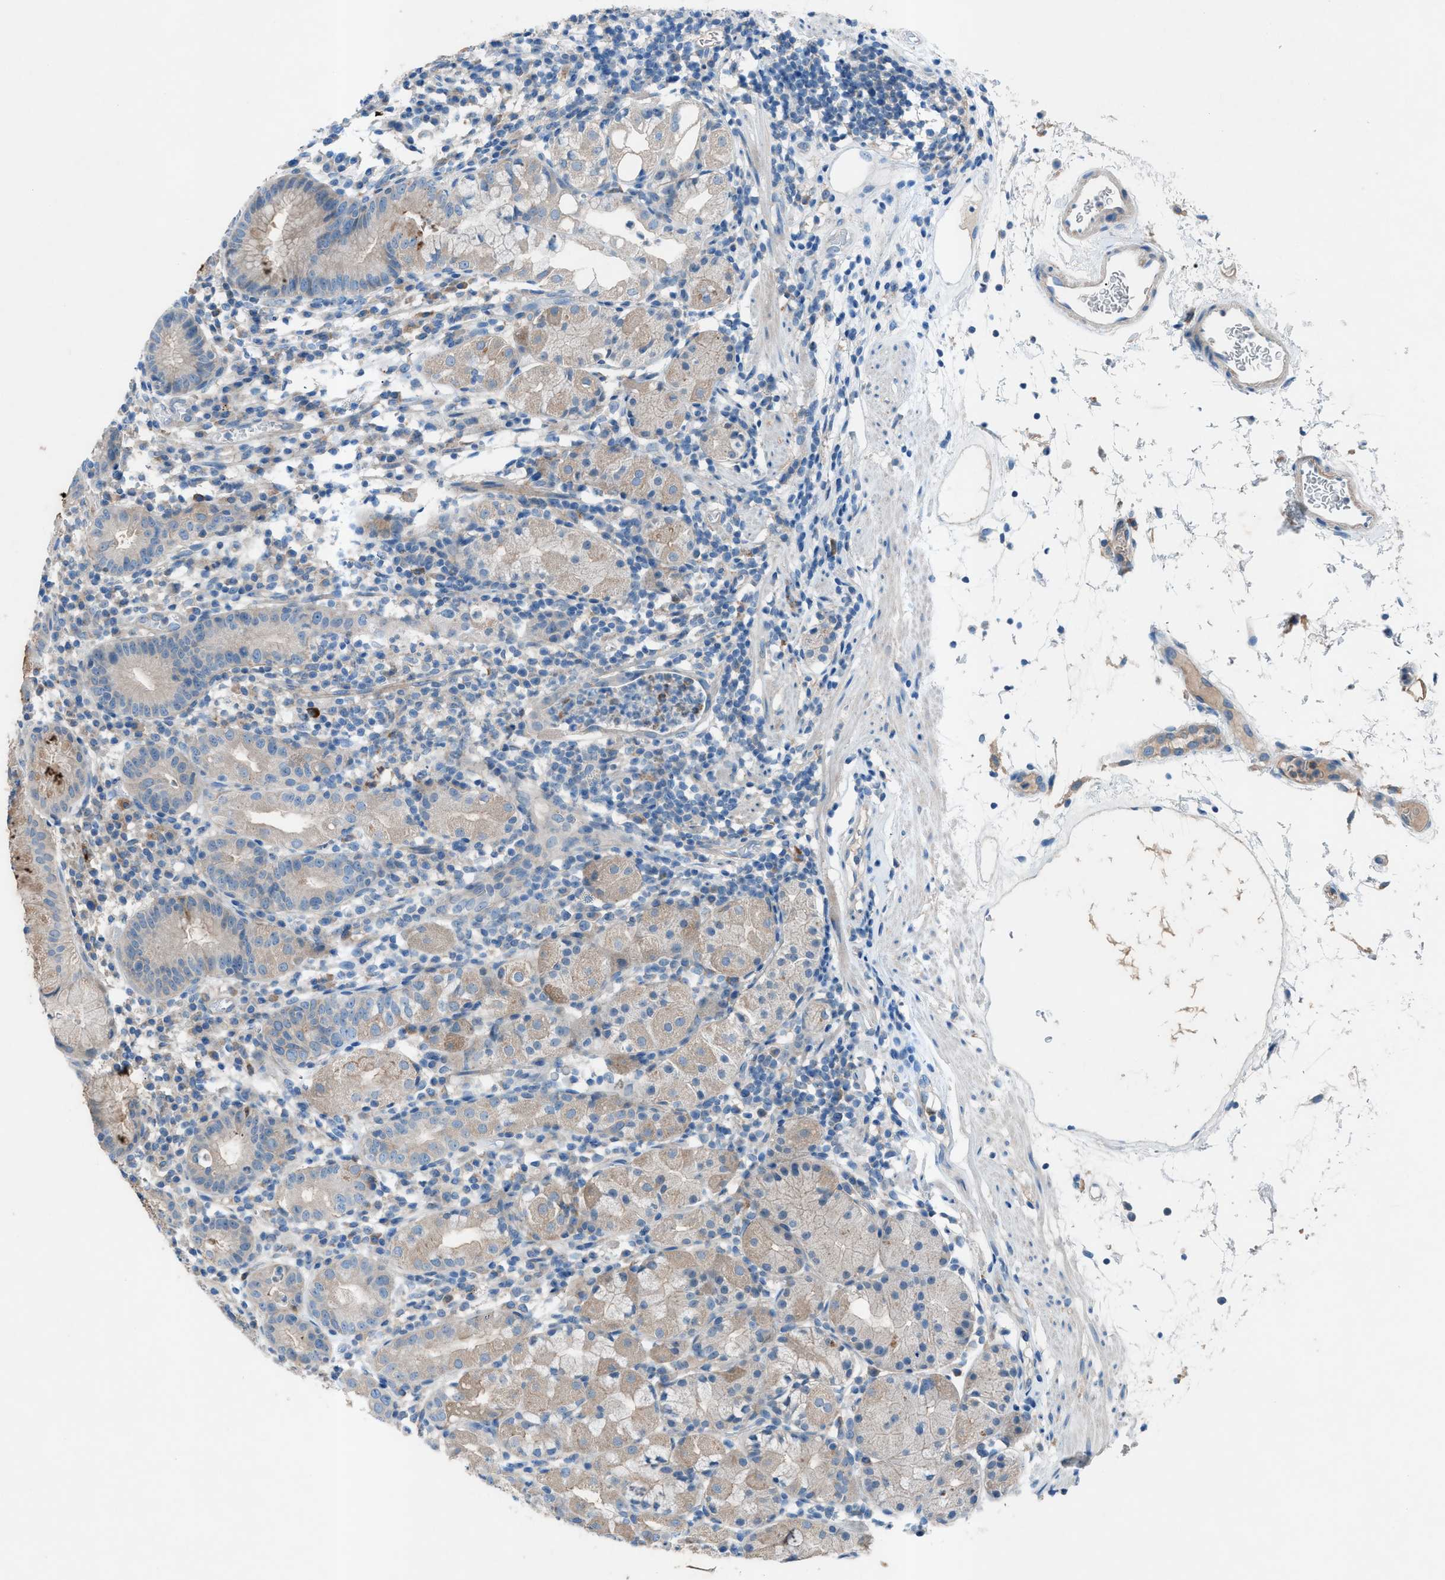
{"staining": {"intensity": "weak", "quantity": "25%-75%", "location": "cytoplasmic/membranous"}, "tissue": "stomach", "cell_type": "Glandular cells", "image_type": "normal", "snomed": [{"axis": "morphology", "description": "Normal tissue, NOS"}, {"axis": "topography", "description": "Stomach"}, {"axis": "topography", "description": "Stomach, lower"}], "caption": "Human stomach stained with a brown dye shows weak cytoplasmic/membranous positive positivity in approximately 25%-75% of glandular cells.", "gene": "C5AR2", "patient": {"sex": "female", "age": 75}}